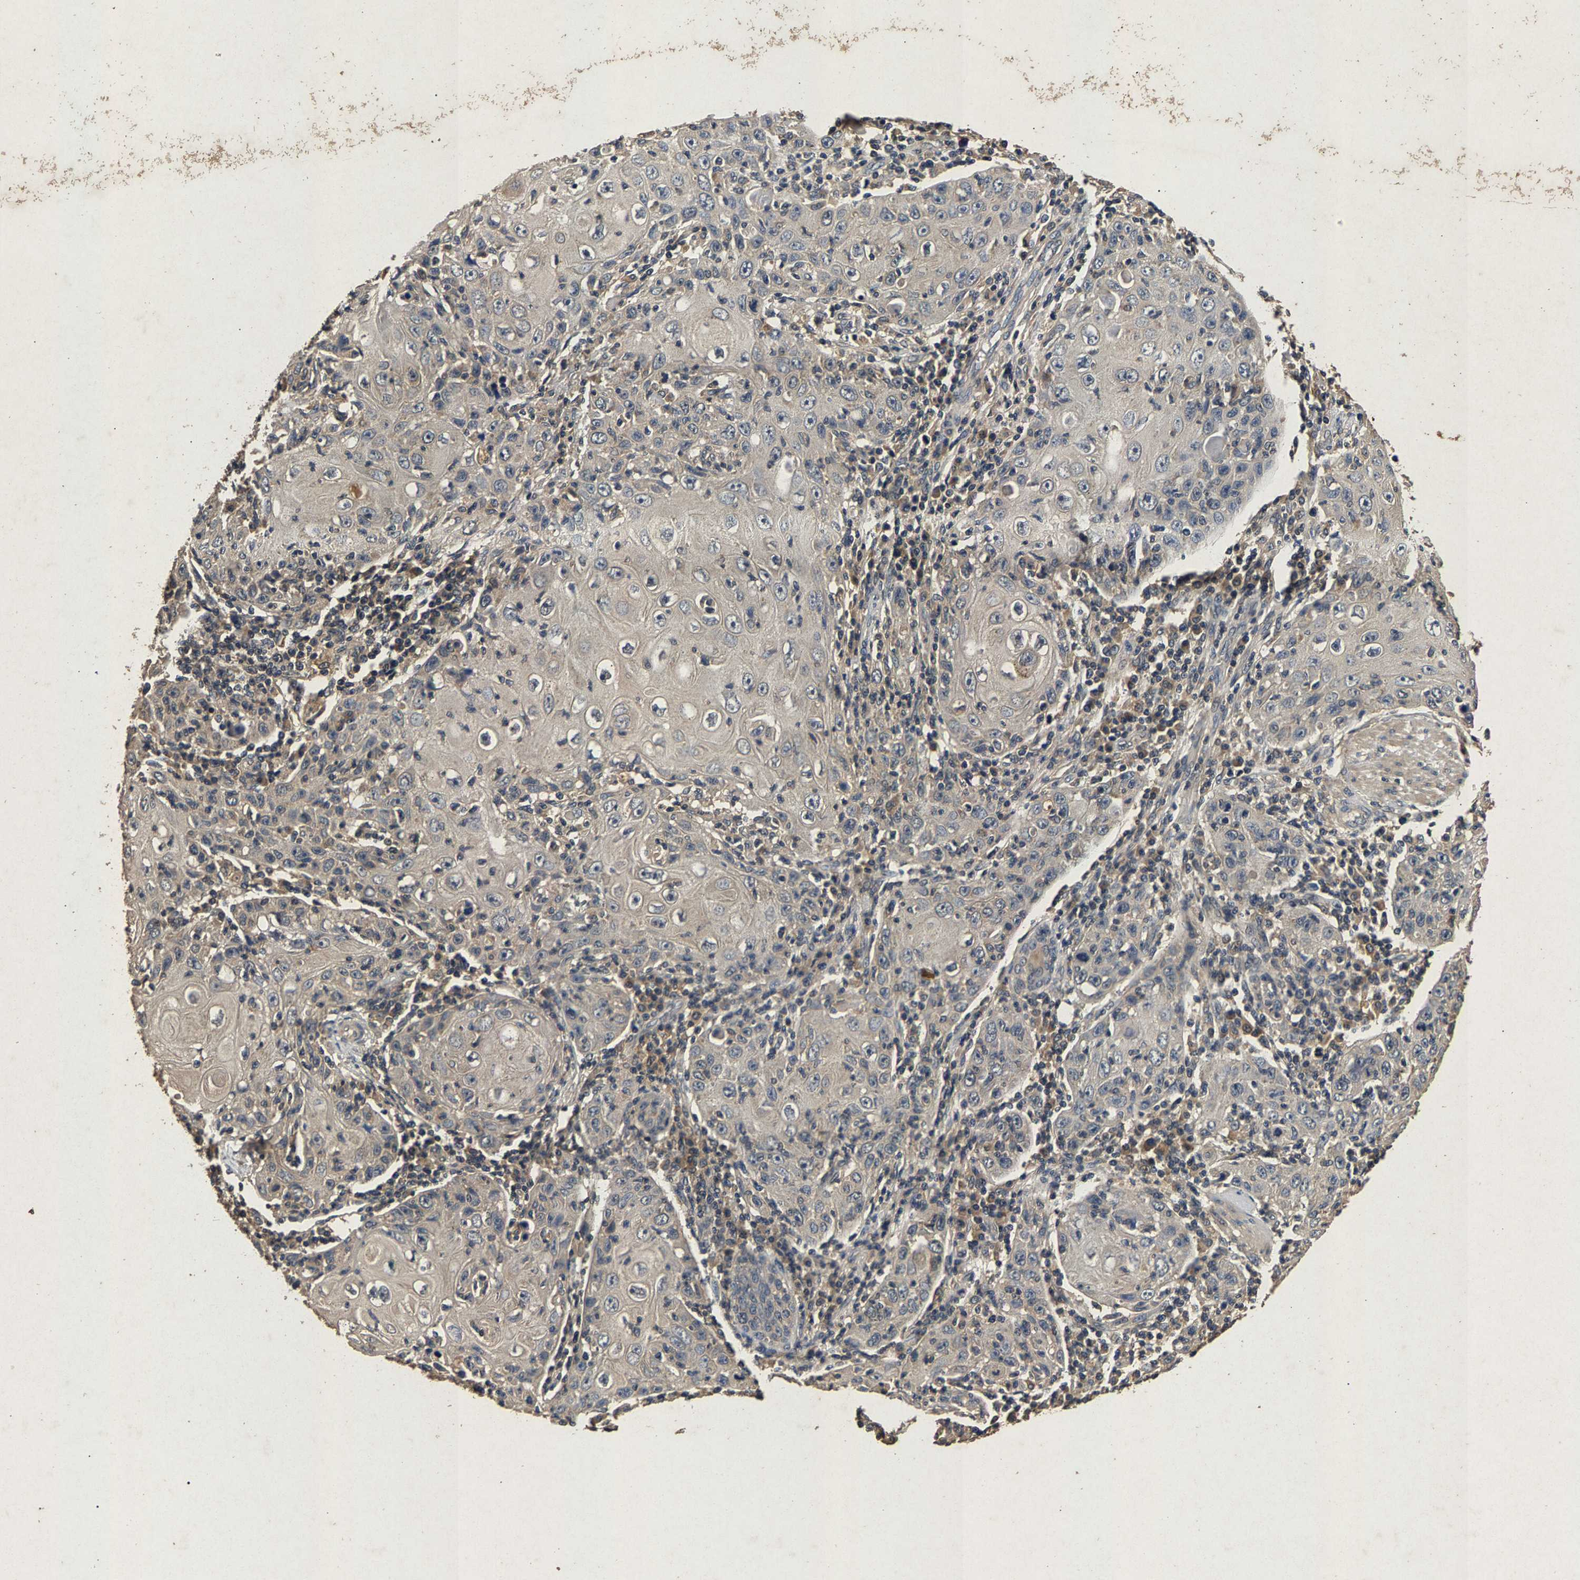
{"staining": {"intensity": "negative", "quantity": "none", "location": "none"}, "tissue": "skin cancer", "cell_type": "Tumor cells", "image_type": "cancer", "snomed": [{"axis": "morphology", "description": "Squamous cell carcinoma, NOS"}, {"axis": "topography", "description": "Skin"}], "caption": "DAB (3,3'-diaminobenzidine) immunohistochemical staining of human squamous cell carcinoma (skin) displays no significant expression in tumor cells. The staining was performed using DAB to visualize the protein expression in brown, while the nuclei were stained in blue with hematoxylin (Magnification: 20x).", "gene": "PPP1CC", "patient": {"sex": "female", "age": 88}}